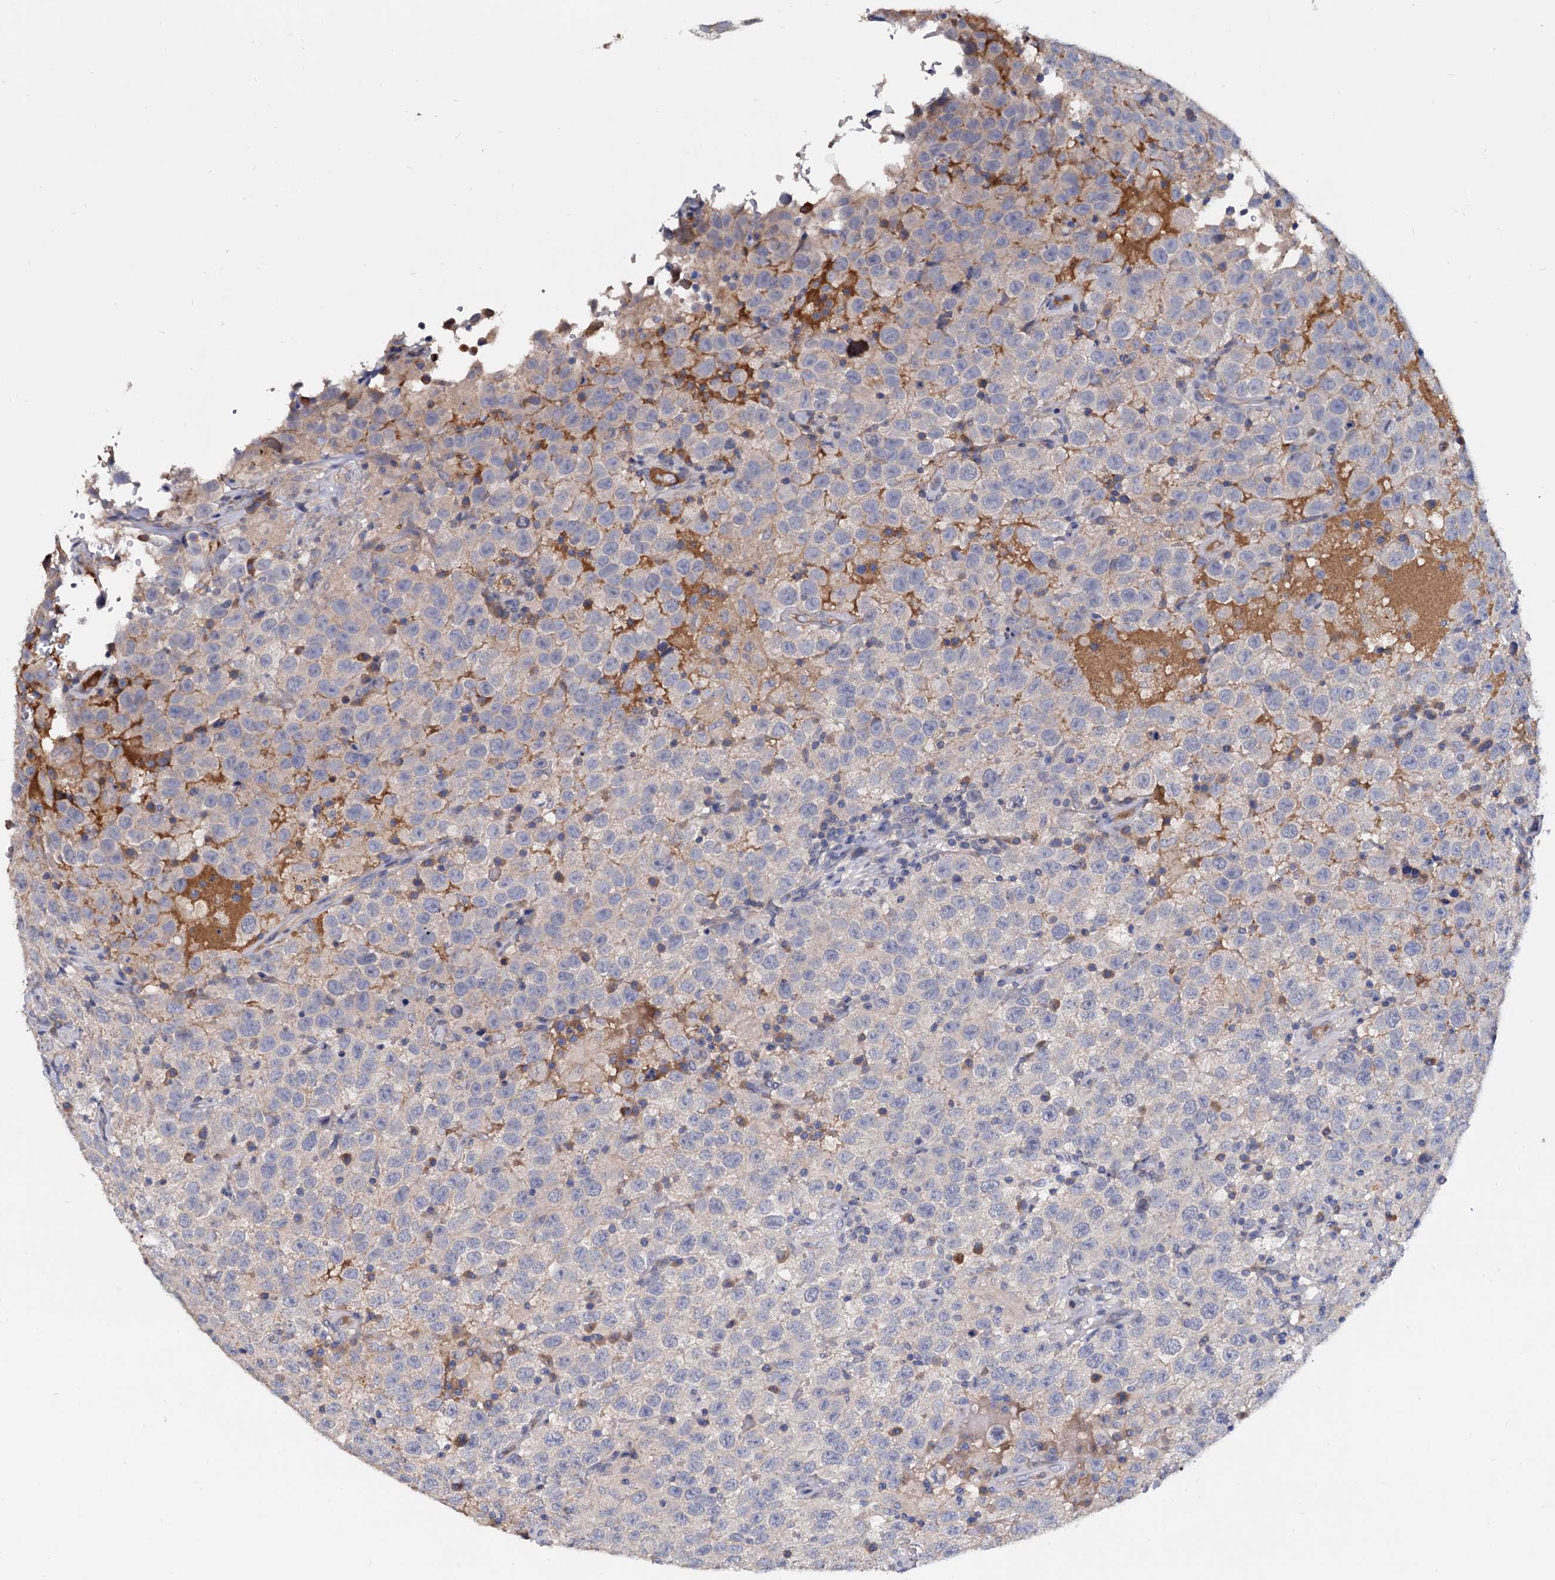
{"staining": {"intensity": "negative", "quantity": "none", "location": "none"}, "tissue": "testis cancer", "cell_type": "Tumor cells", "image_type": "cancer", "snomed": [{"axis": "morphology", "description": "Seminoma, NOS"}, {"axis": "topography", "description": "Testis"}], "caption": "This is an IHC photomicrograph of testis cancer. There is no positivity in tumor cells.", "gene": "NPAS4", "patient": {"sex": "male", "age": 41}}